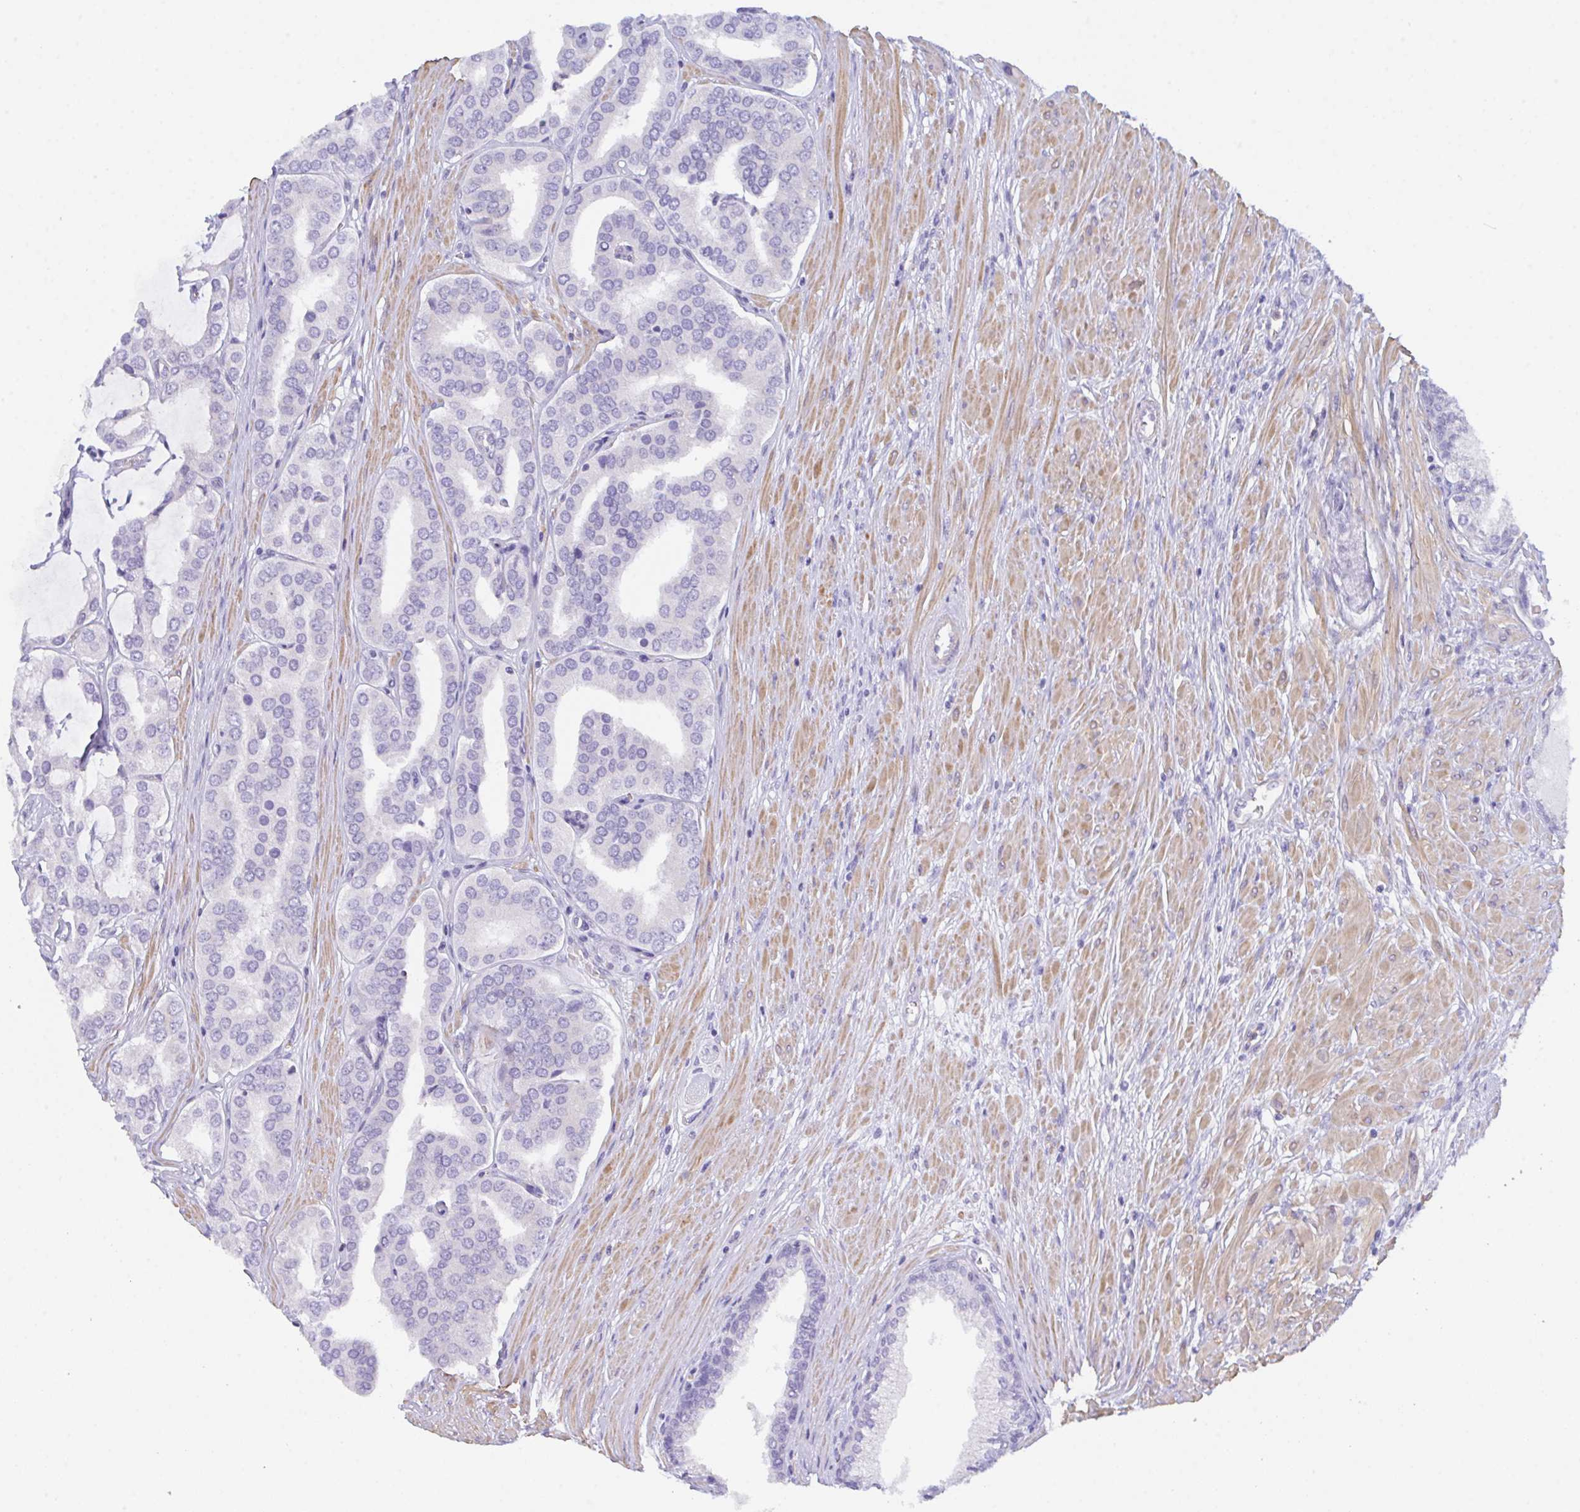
{"staining": {"intensity": "negative", "quantity": "none", "location": "none"}, "tissue": "prostate cancer", "cell_type": "Tumor cells", "image_type": "cancer", "snomed": [{"axis": "morphology", "description": "Adenocarcinoma, High grade"}, {"axis": "topography", "description": "Prostate"}], "caption": "IHC micrograph of adenocarcinoma (high-grade) (prostate) stained for a protein (brown), which displays no expression in tumor cells. Brightfield microscopy of IHC stained with DAB (brown) and hematoxylin (blue), captured at high magnification.", "gene": "CEP170B", "patient": {"sex": "male", "age": 58}}